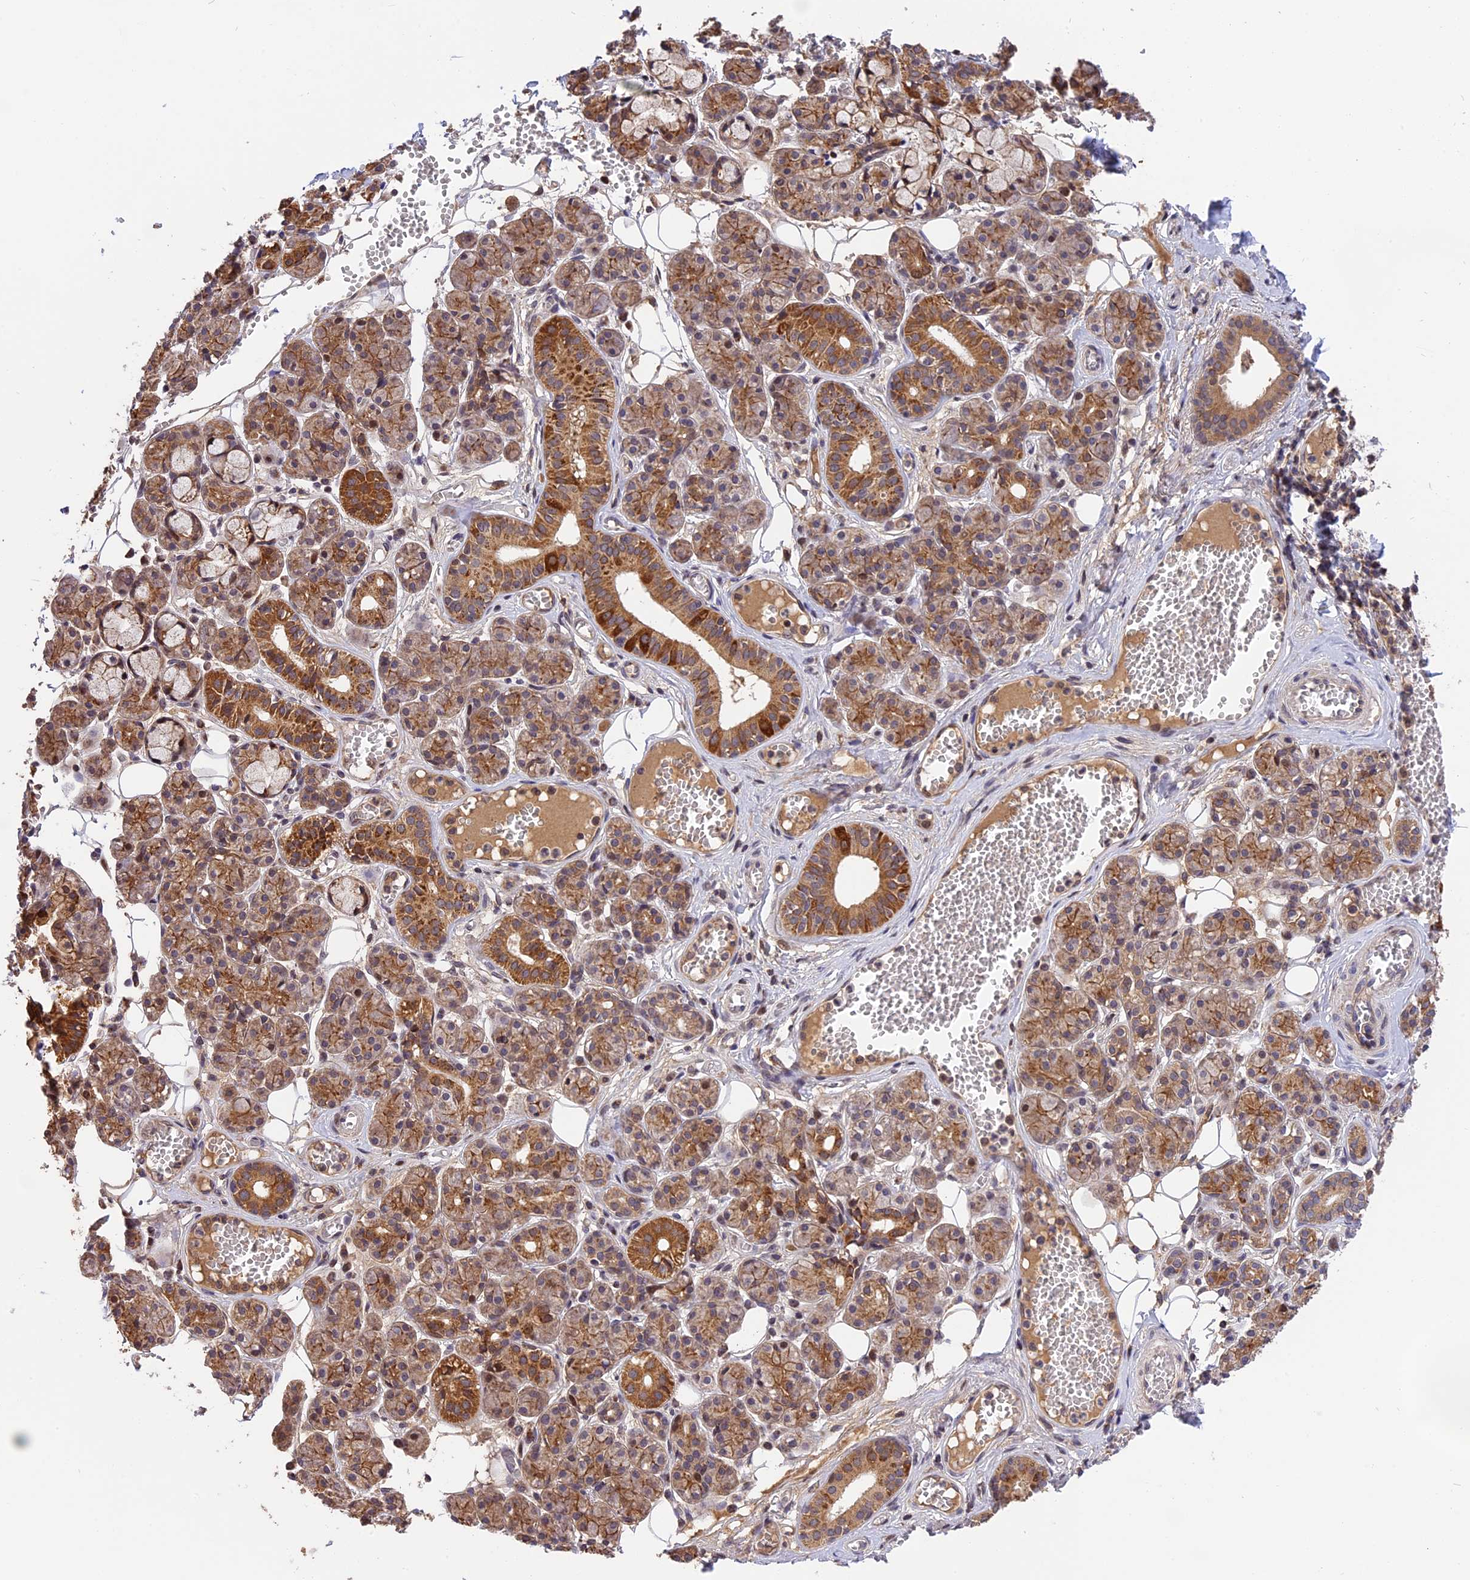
{"staining": {"intensity": "moderate", "quantity": ">75%", "location": "cytoplasmic/membranous,nuclear"}, "tissue": "salivary gland", "cell_type": "Glandular cells", "image_type": "normal", "snomed": [{"axis": "morphology", "description": "Normal tissue, NOS"}, {"axis": "topography", "description": "Salivary gland"}], "caption": "DAB immunohistochemical staining of normal human salivary gland displays moderate cytoplasmic/membranous,nuclear protein staining in approximately >75% of glandular cells. The staining is performed using DAB (3,3'-diaminobenzidine) brown chromogen to label protein expression. The nuclei are counter-stained blue using hematoxylin.", "gene": "RERGL", "patient": {"sex": "male", "age": 63}}